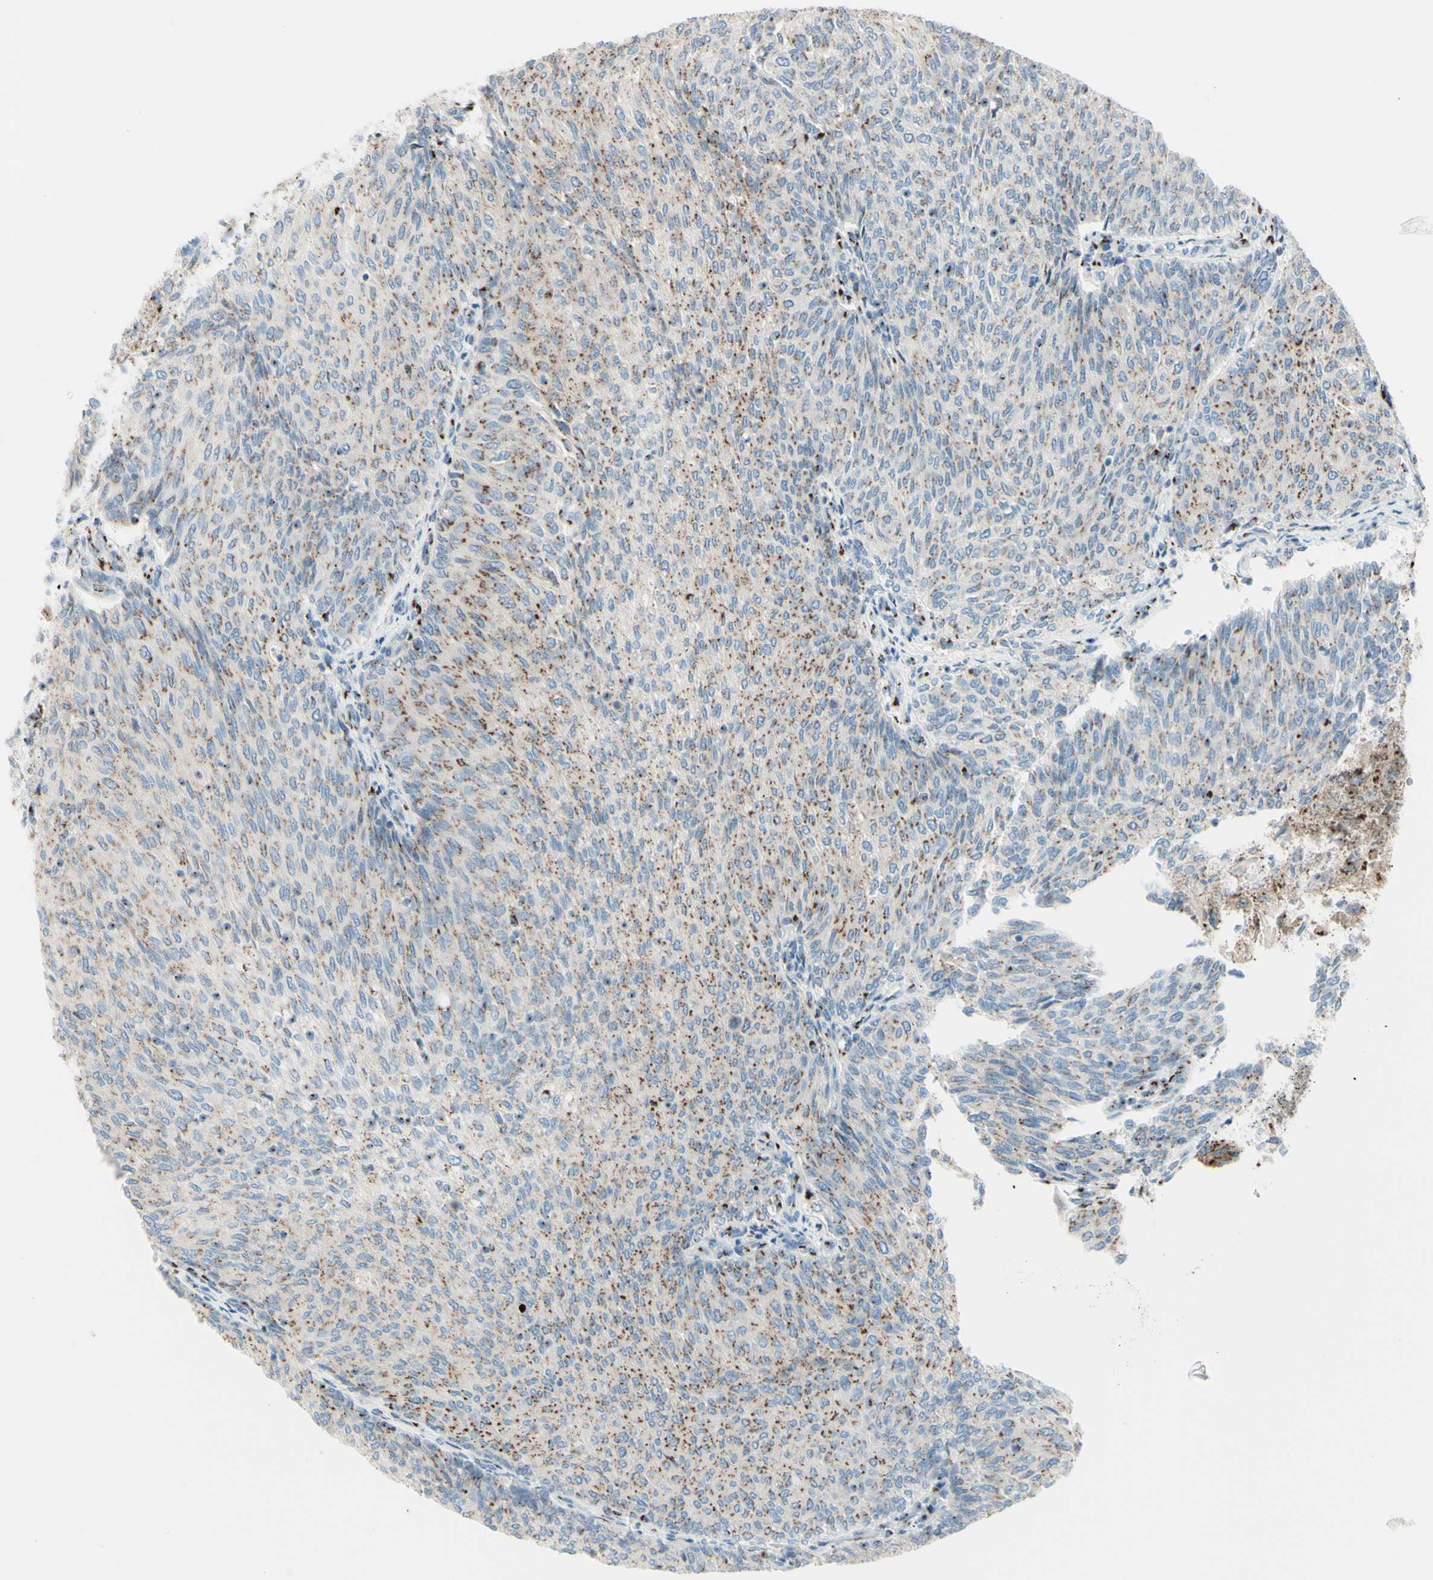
{"staining": {"intensity": "moderate", "quantity": "25%-75%", "location": "cytoplasmic/membranous"}, "tissue": "urothelial cancer", "cell_type": "Tumor cells", "image_type": "cancer", "snomed": [{"axis": "morphology", "description": "Urothelial carcinoma, Low grade"}, {"axis": "topography", "description": "Urinary bladder"}], "caption": "The immunohistochemical stain highlights moderate cytoplasmic/membranous expression in tumor cells of urothelial carcinoma (low-grade) tissue.", "gene": "B4GALT1", "patient": {"sex": "female", "age": 79}}